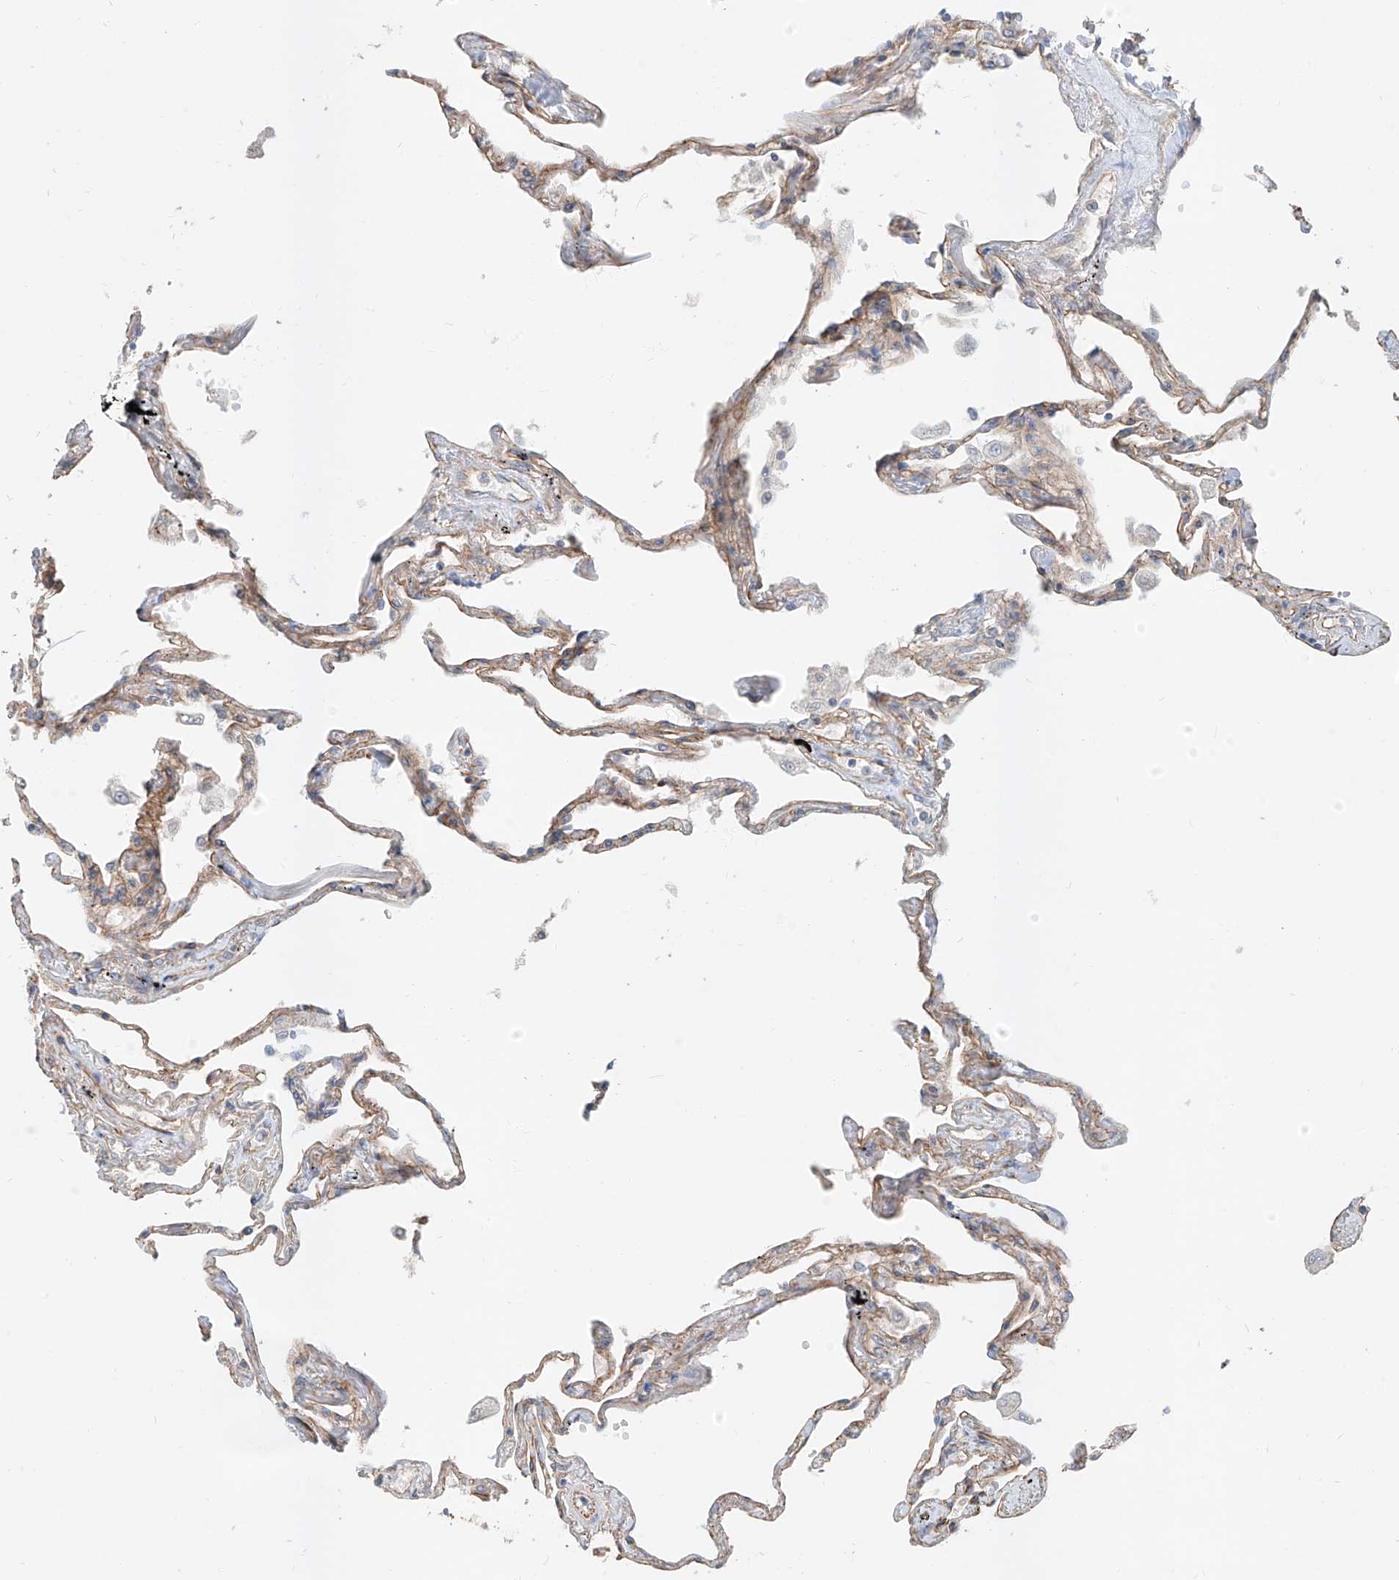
{"staining": {"intensity": "moderate", "quantity": "25%-75%", "location": "cytoplasmic/membranous"}, "tissue": "lung", "cell_type": "Alveolar cells", "image_type": "normal", "snomed": [{"axis": "morphology", "description": "Normal tissue, NOS"}, {"axis": "topography", "description": "Lung"}], "caption": "Moderate cytoplasmic/membranous protein positivity is present in about 25%-75% of alveolar cells in lung. (Brightfield microscopy of DAB IHC at high magnification).", "gene": "EPHX4", "patient": {"sex": "female", "age": 67}}